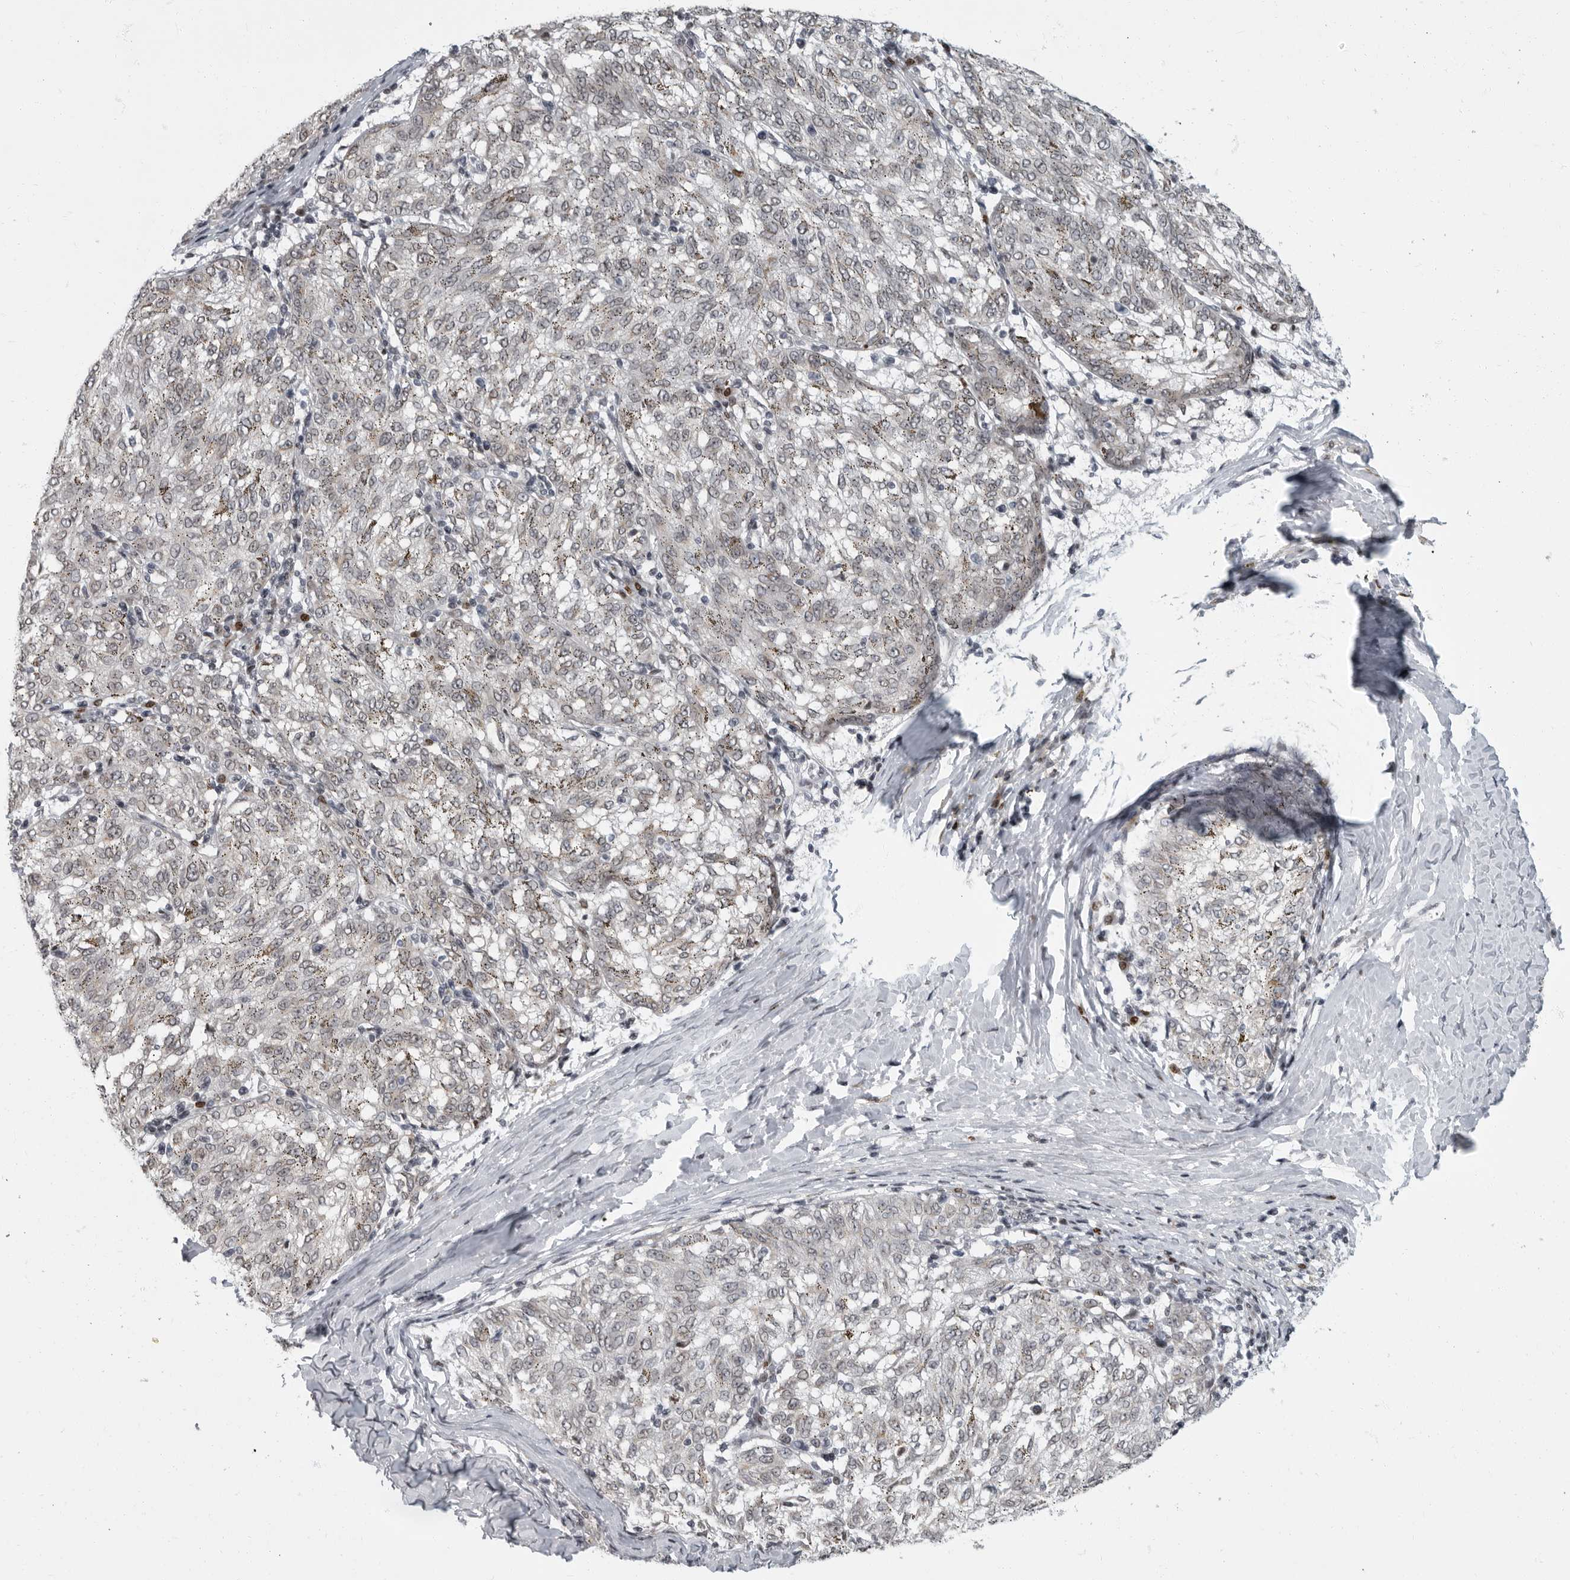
{"staining": {"intensity": "negative", "quantity": "none", "location": "none"}, "tissue": "melanoma", "cell_type": "Tumor cells", "image_type": "cancer", "snomed": [{"axis": "morphology", "description": "Malignant melanoma, NOS"}, {"axis": "topography", "description": "Skin"}], "caption": "Human melanoma stained for a protein using IHC demonstrates no expression in tumor cells.", "gene": "EVI5", "patient": {"sex": "female", "age": 72}}